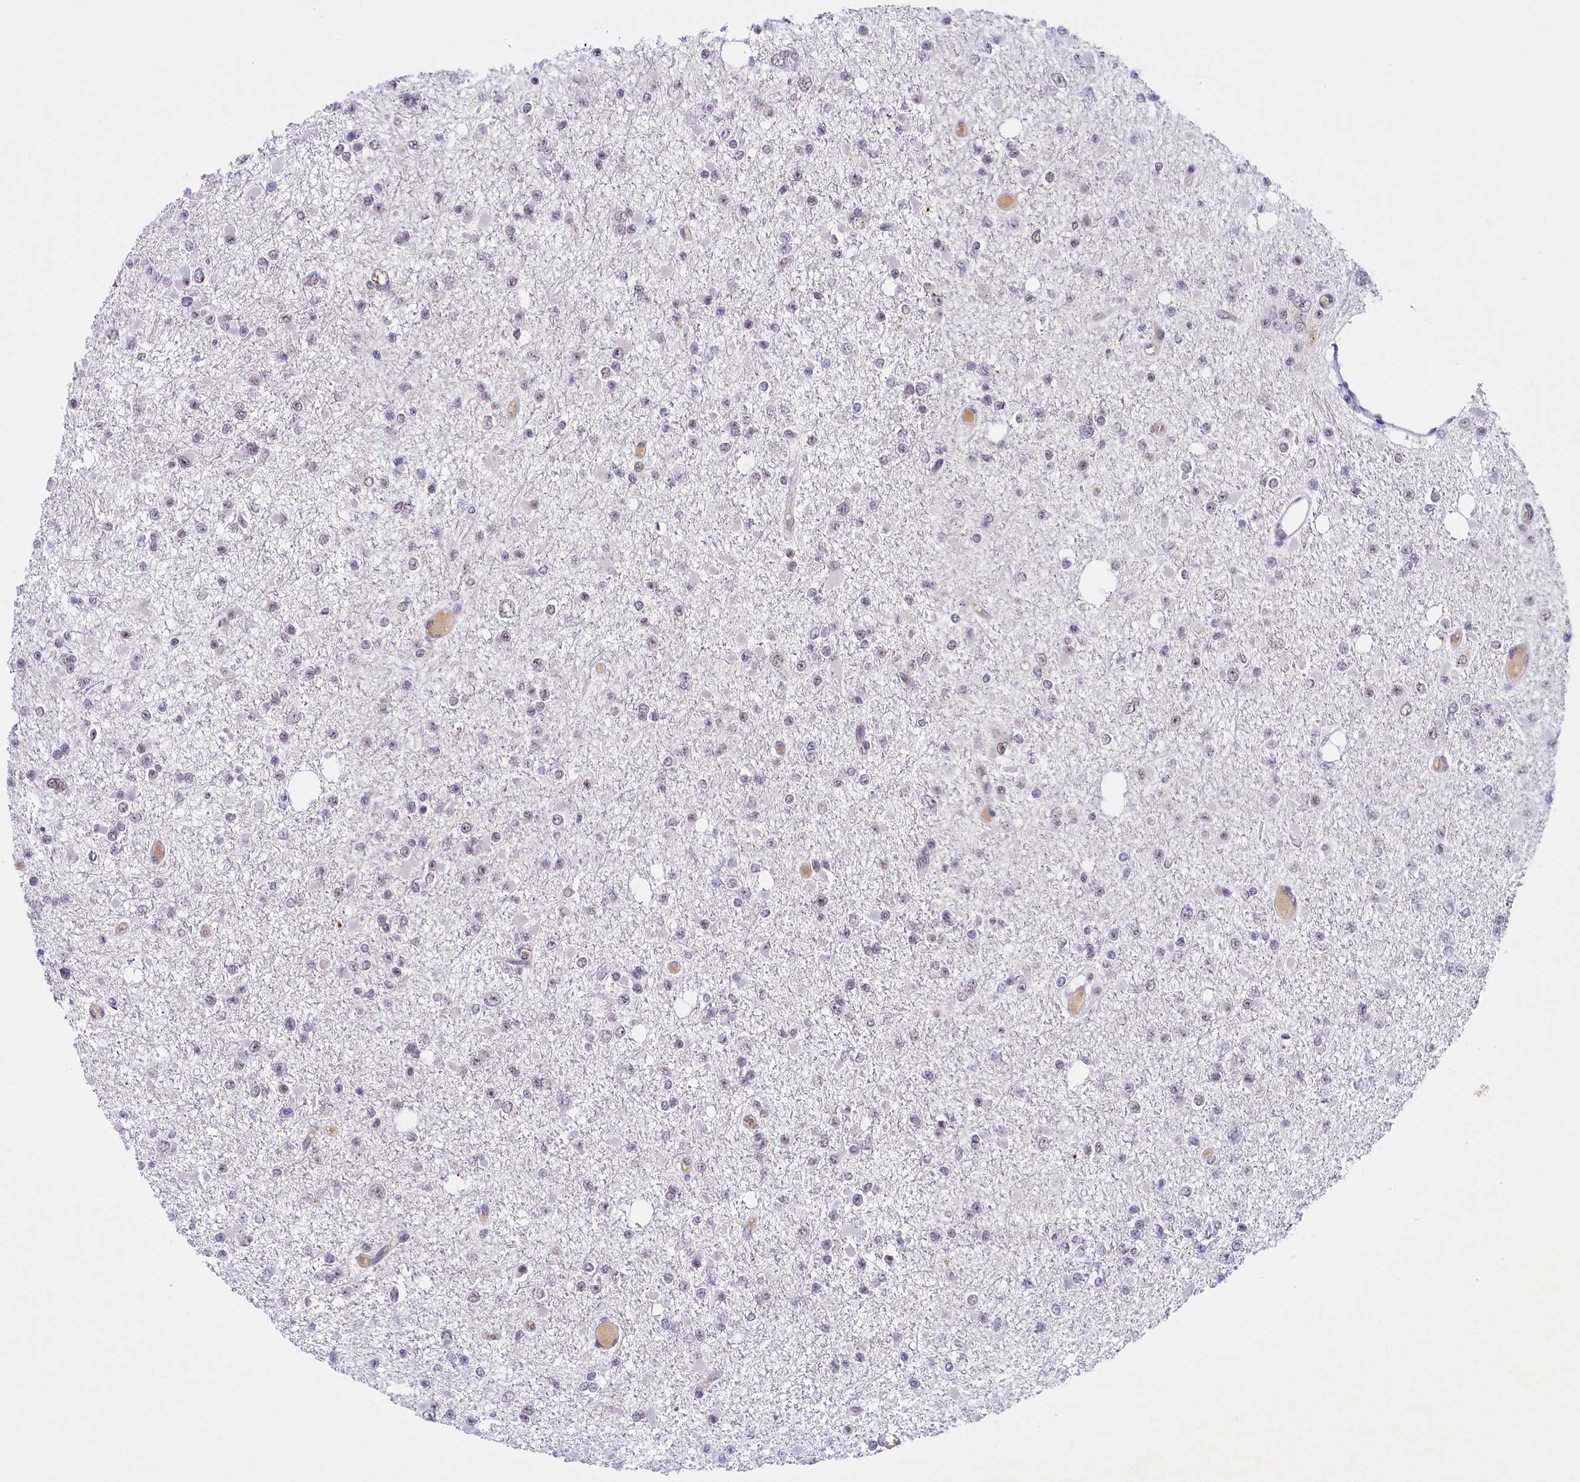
{"staining": {"intensity": "negative", "quantity": "none", "location": "none"}, "tissue": "glioma", "cell_type": "Tumor cells", "image_type": "cancer", "snomed": [{"axis": "morphology", "description": "Glioma, malignant, Low grade"}, {"axis": "topography", "description": "Brain"}], "caption": "Malignant glioma (low-grade) was stained to show a protein in brown. There is no significant staining in tumor cells. The staining was performed using DAB to visualize the protein expression in brown, while the nuclei were stained in blue with hematoxylin (Magnification: 20x).", "gene": "SEC31B", "patient": {"sex": "female", "age": 22}}